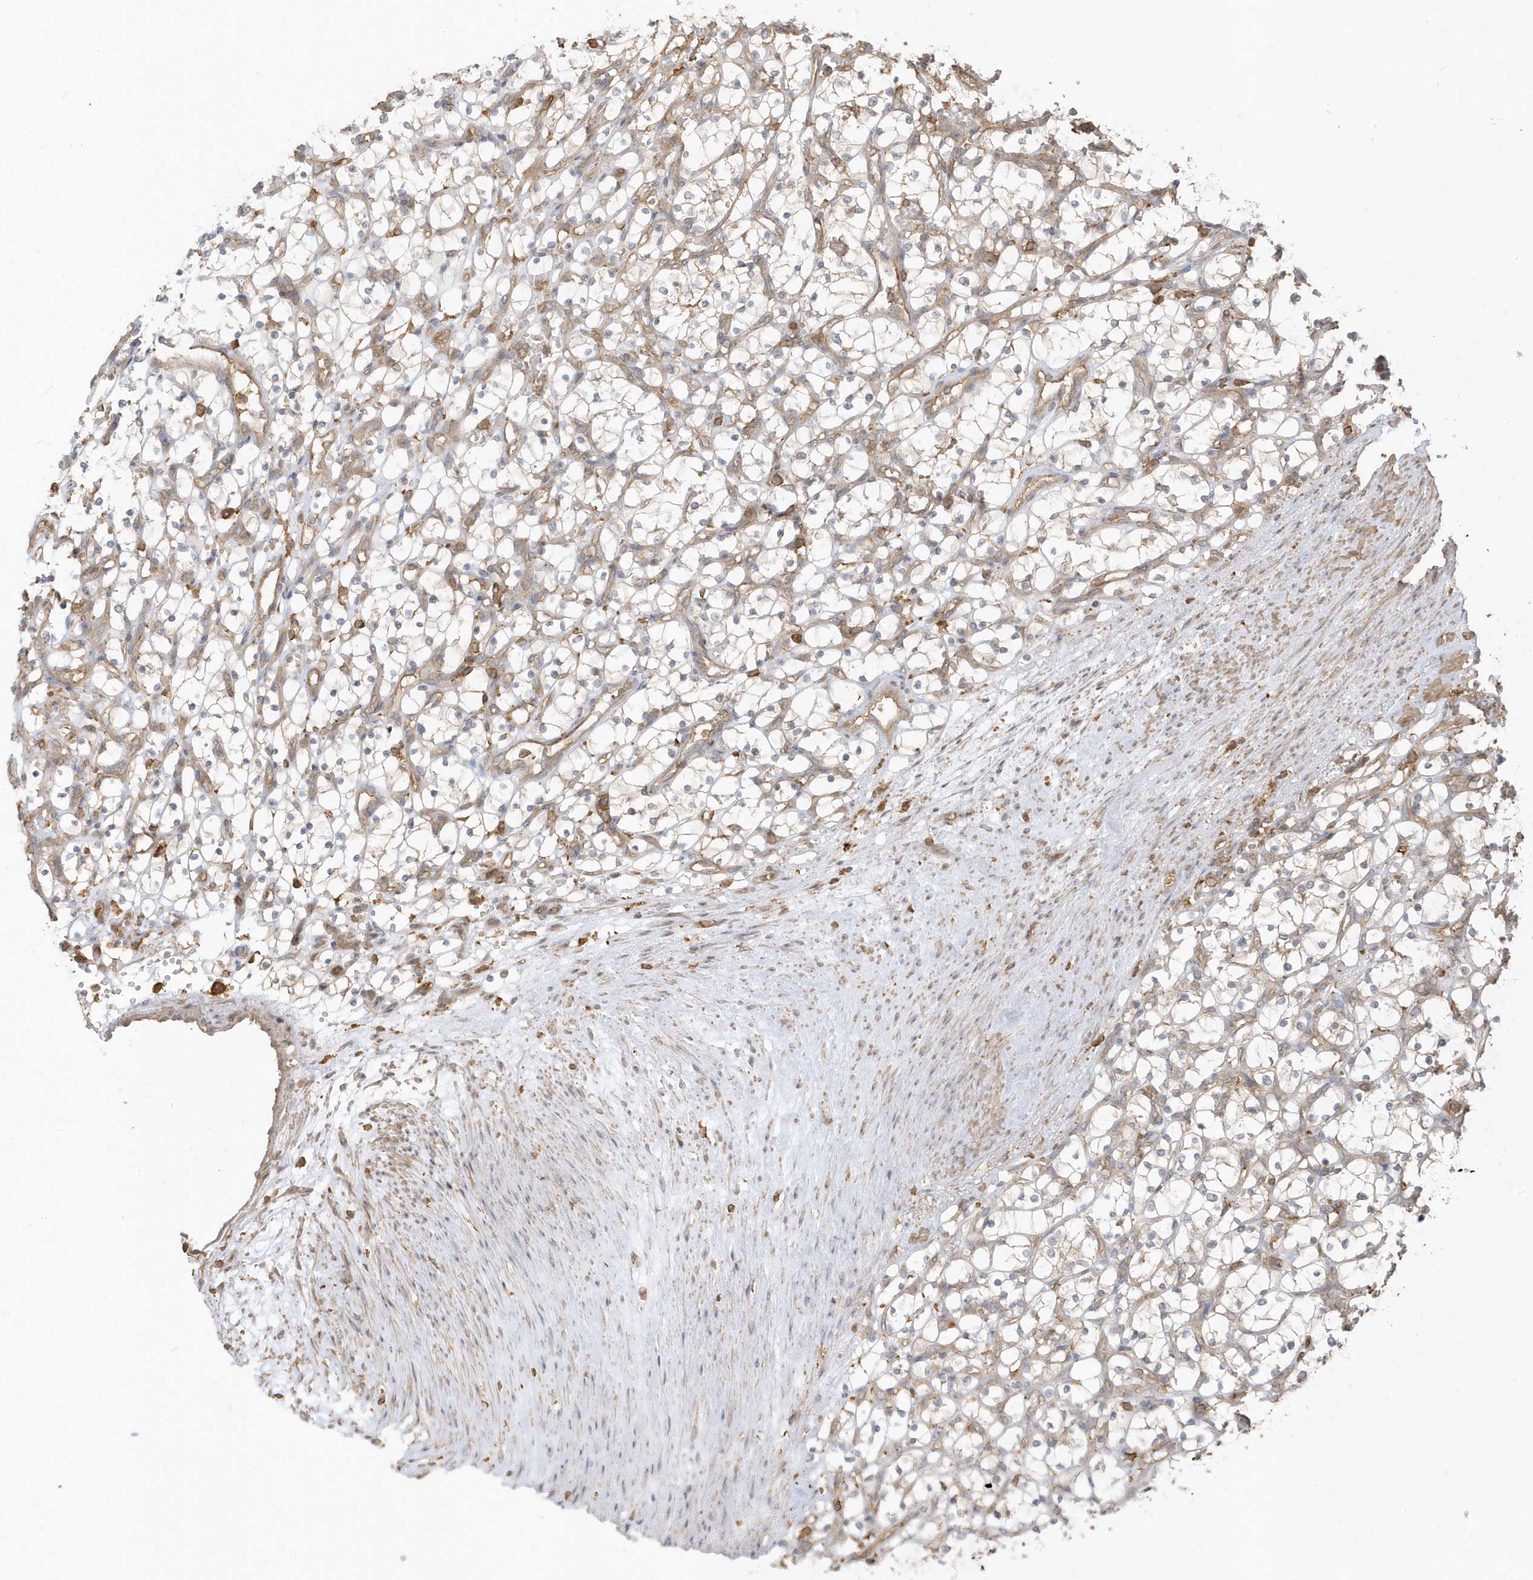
{"staining": {"intensity": "weak", "quantity": "<25%", "location": "cytoplasmic/membranous"}, "tissue": "renal cancer", "cell_type": "Tumor cells", "image_type": "cancer", "snomed": [{"axis": "morphology", "description": "Adenocarcinoma, NOS"}, {"axis": "topography", "description": "Kidney"}], "caption": "Immunohistochemistry (IHC) histopathology image of neoplastic tissue: renal cancer (adenocarcinoma) stained with DAB reveals no significant protein expression in tumor cells.", "gene": "ZBTB8A", "patient": {"sex": "female", "age": 69}}